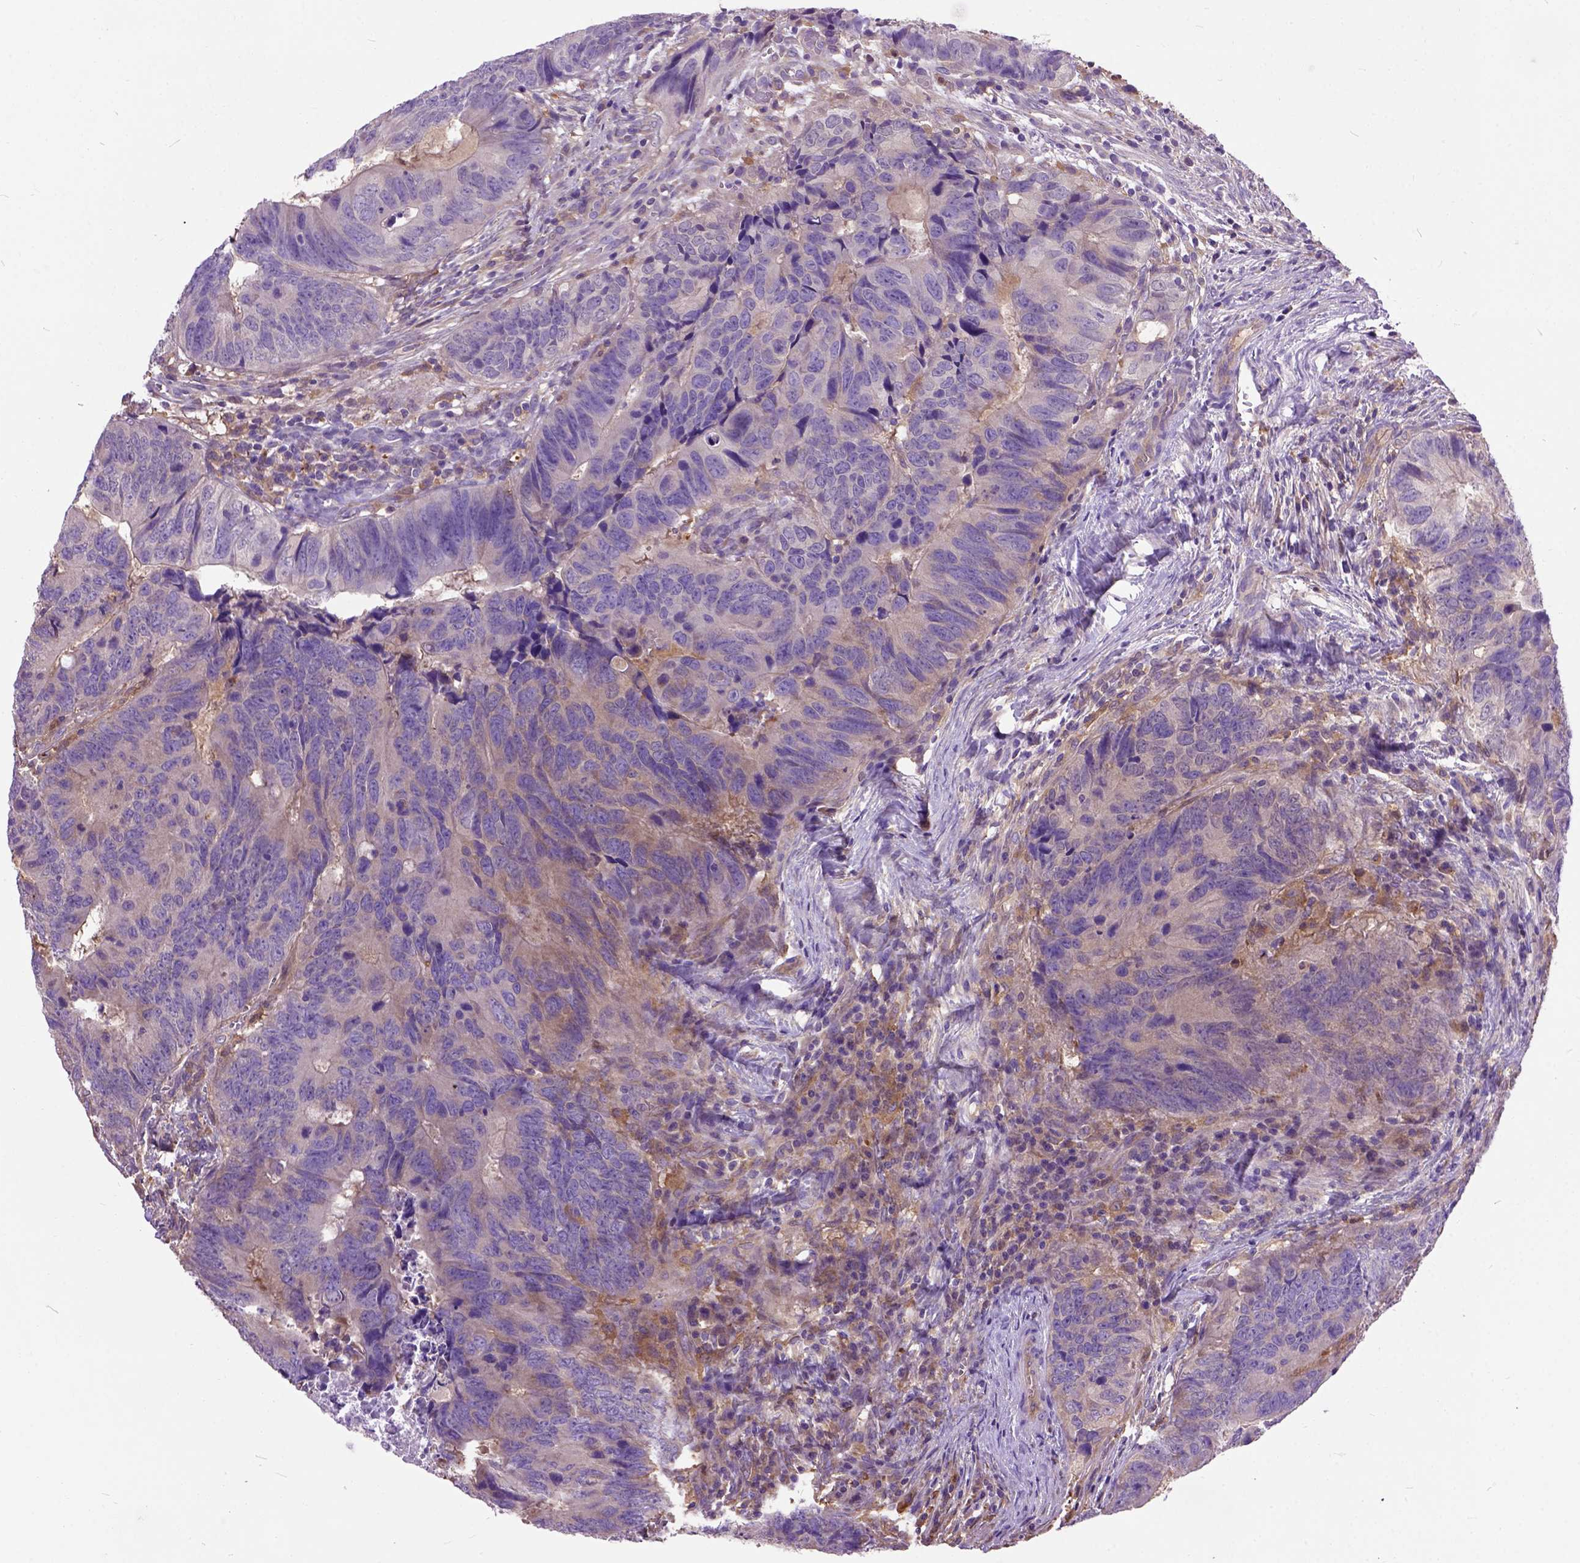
{"staining": {"intensity": "negative", "quantity": "none", "location": "none"}, "tissue": "colorectal cancer", "cell_type": "Tumor cells", "image_type": "cancer", "snomed": [{"axis": "morphology", "description": "Adenocarcinoma, NOS"}, {"axis": "topography", "description": "Colon"}], "caption": "High magnification brightfield microscopy of colorectal cancer (adenocarcinoma) stained with DAB (brown) and counterstained with hematoxylin (blue): tumor cells show no significant staining.", "gene": "SEMA4F", "patient": {"sex": "female", "age": 82}}